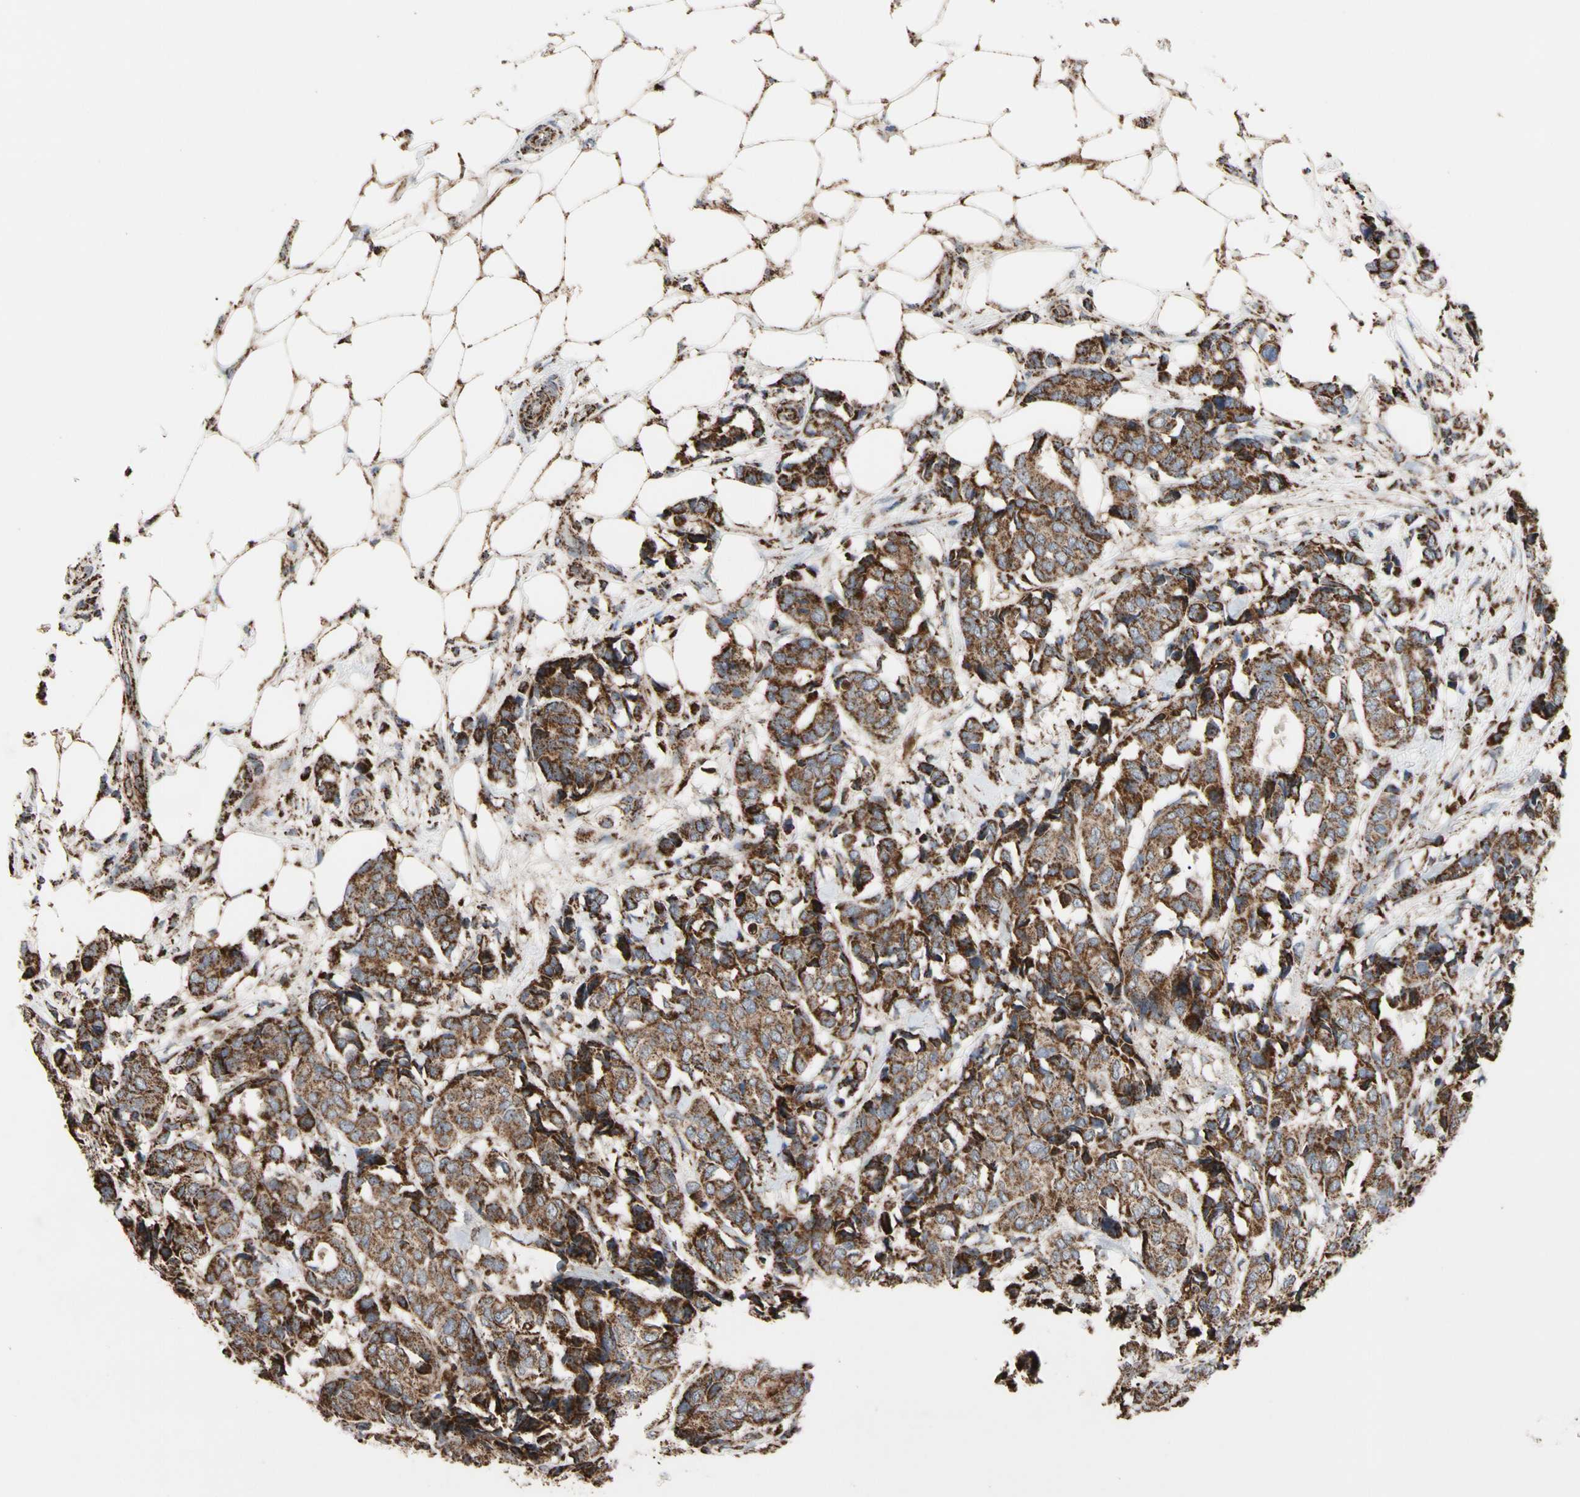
{"staining": {"intensity": "strong", "quantity": ">75%", "location": "cytoplasmic/membranous"}, "tissue": "breast cancer", "cell_type": "Tumor cells", "image_type": "cancer", "snomed": [{"axis": "morphology", "description": "Duct carcinoma"}, {"axis": "topography", "description": "Breast"}], "caption": "Immunohistochemistry (IHC) staining of breast cancer (intraductal carcinoma), which demonstrates high levels of strong cytoplasmic/membranous staining in about >75% of tumor cells indicating strong cytoplasmic/membranous protein positivity. The staining was performed using DAB (brown) for protein detection and nuclei were counterstained in hematoxylin (blue).", "gene": "FAM110B", "patient": {"sex": "female", "age": 87}}